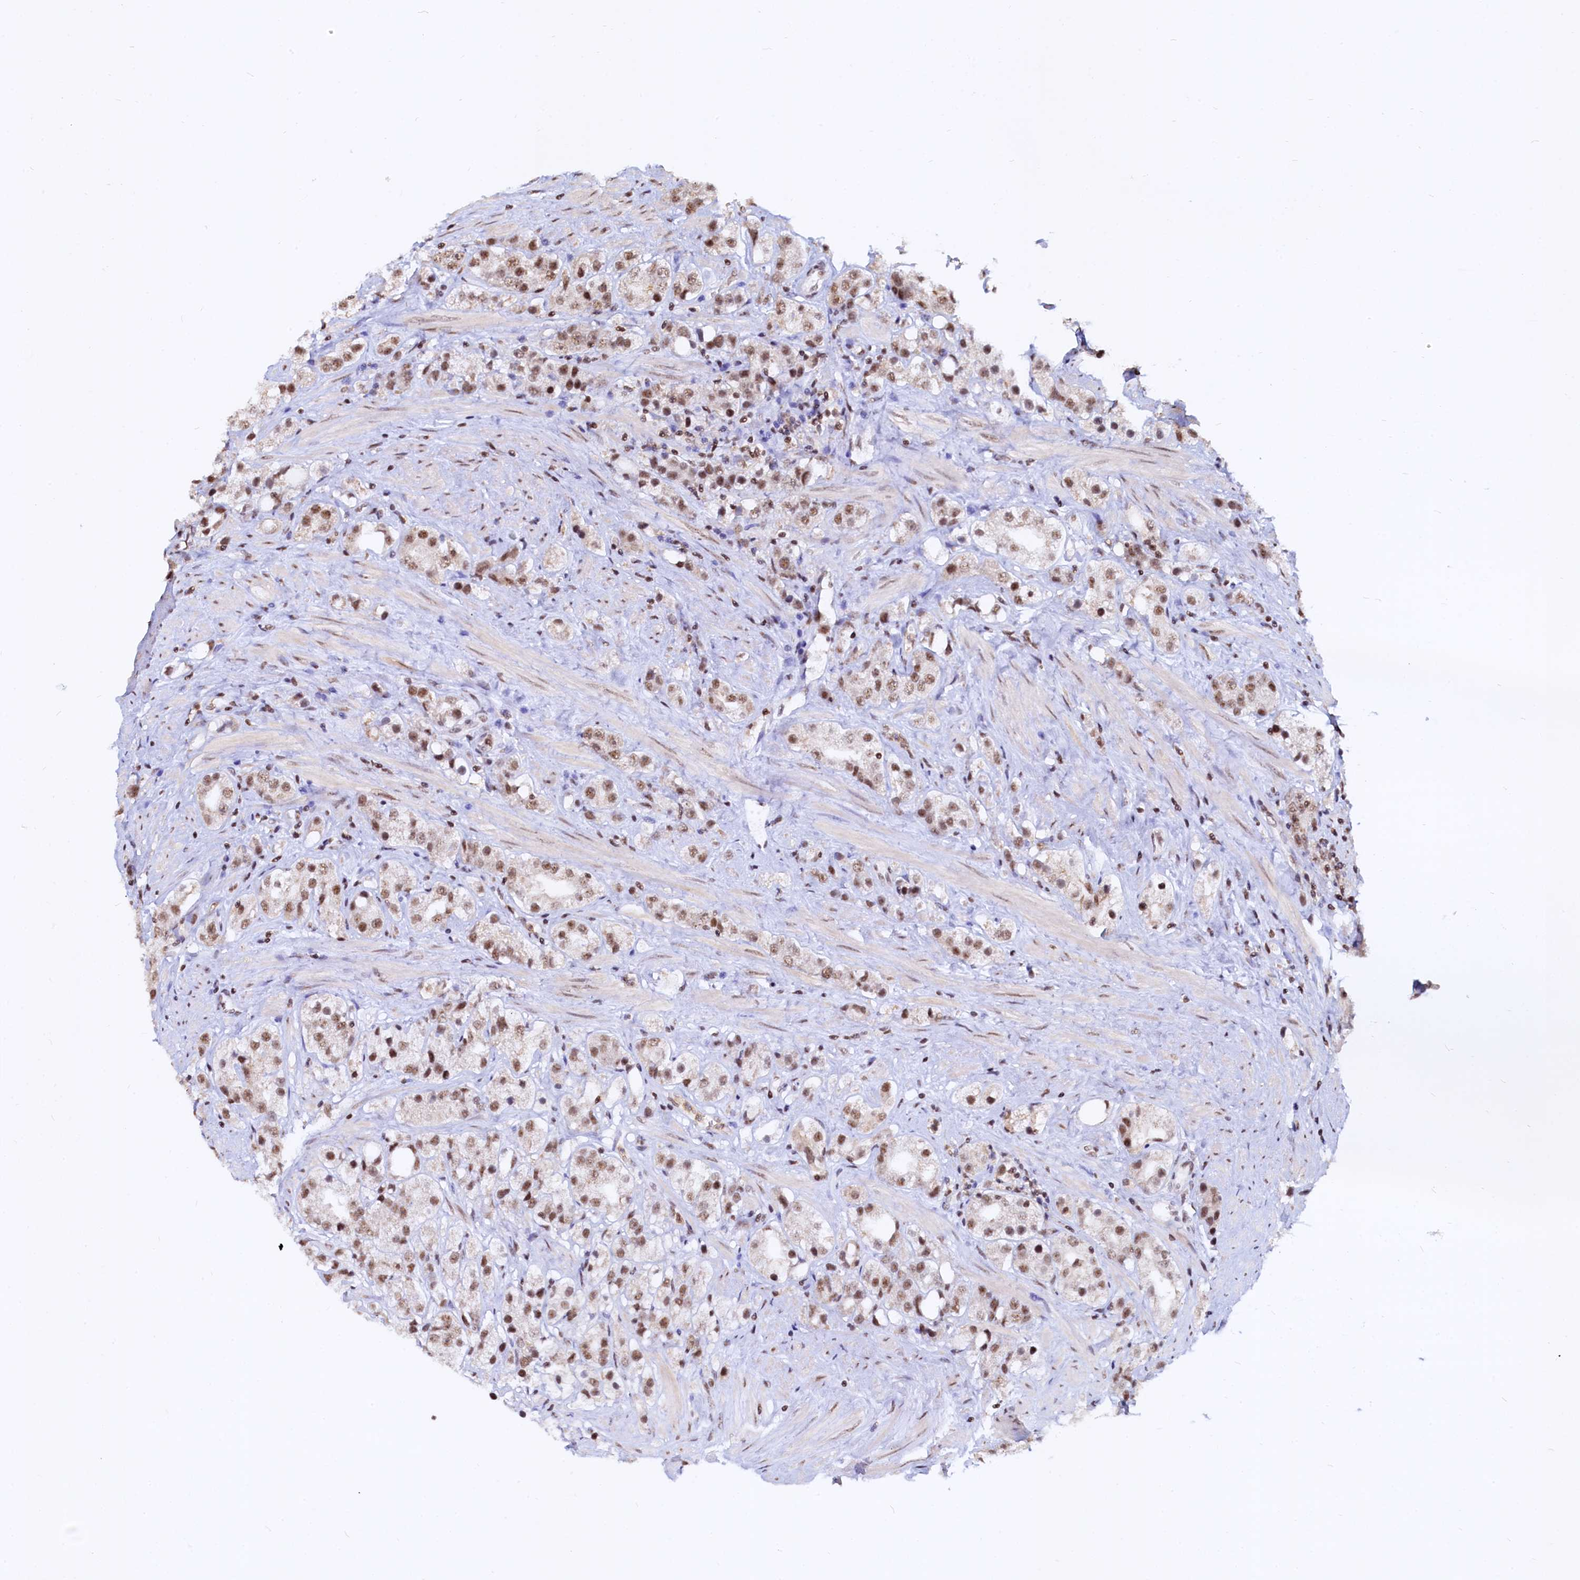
{"staining": {"intensity": "moderate", "quantity": ">75%", "location": "nuclear"}, "tissue": "prostate cancer", "cell_type": "Tumor cells", "image_type": "cancer", "snomed": [{"axis": "morphology", "description": "Adenocarcinoma, NOS"}, {"axis": "topography", "description": "Prostate"}], "caption": "Immunohistochemical staining of prostate cancer (adenocarcinoma) exhibits medium levels of moderate nuclear positivity in about >75% of tumor cells. The staining was performed using DAB, with brown indicating positive protein expression. Nuclei are stained blue with hematoxylin.", "gene": "RSRC2", "patient": {"sex": "male", "age": 79}}